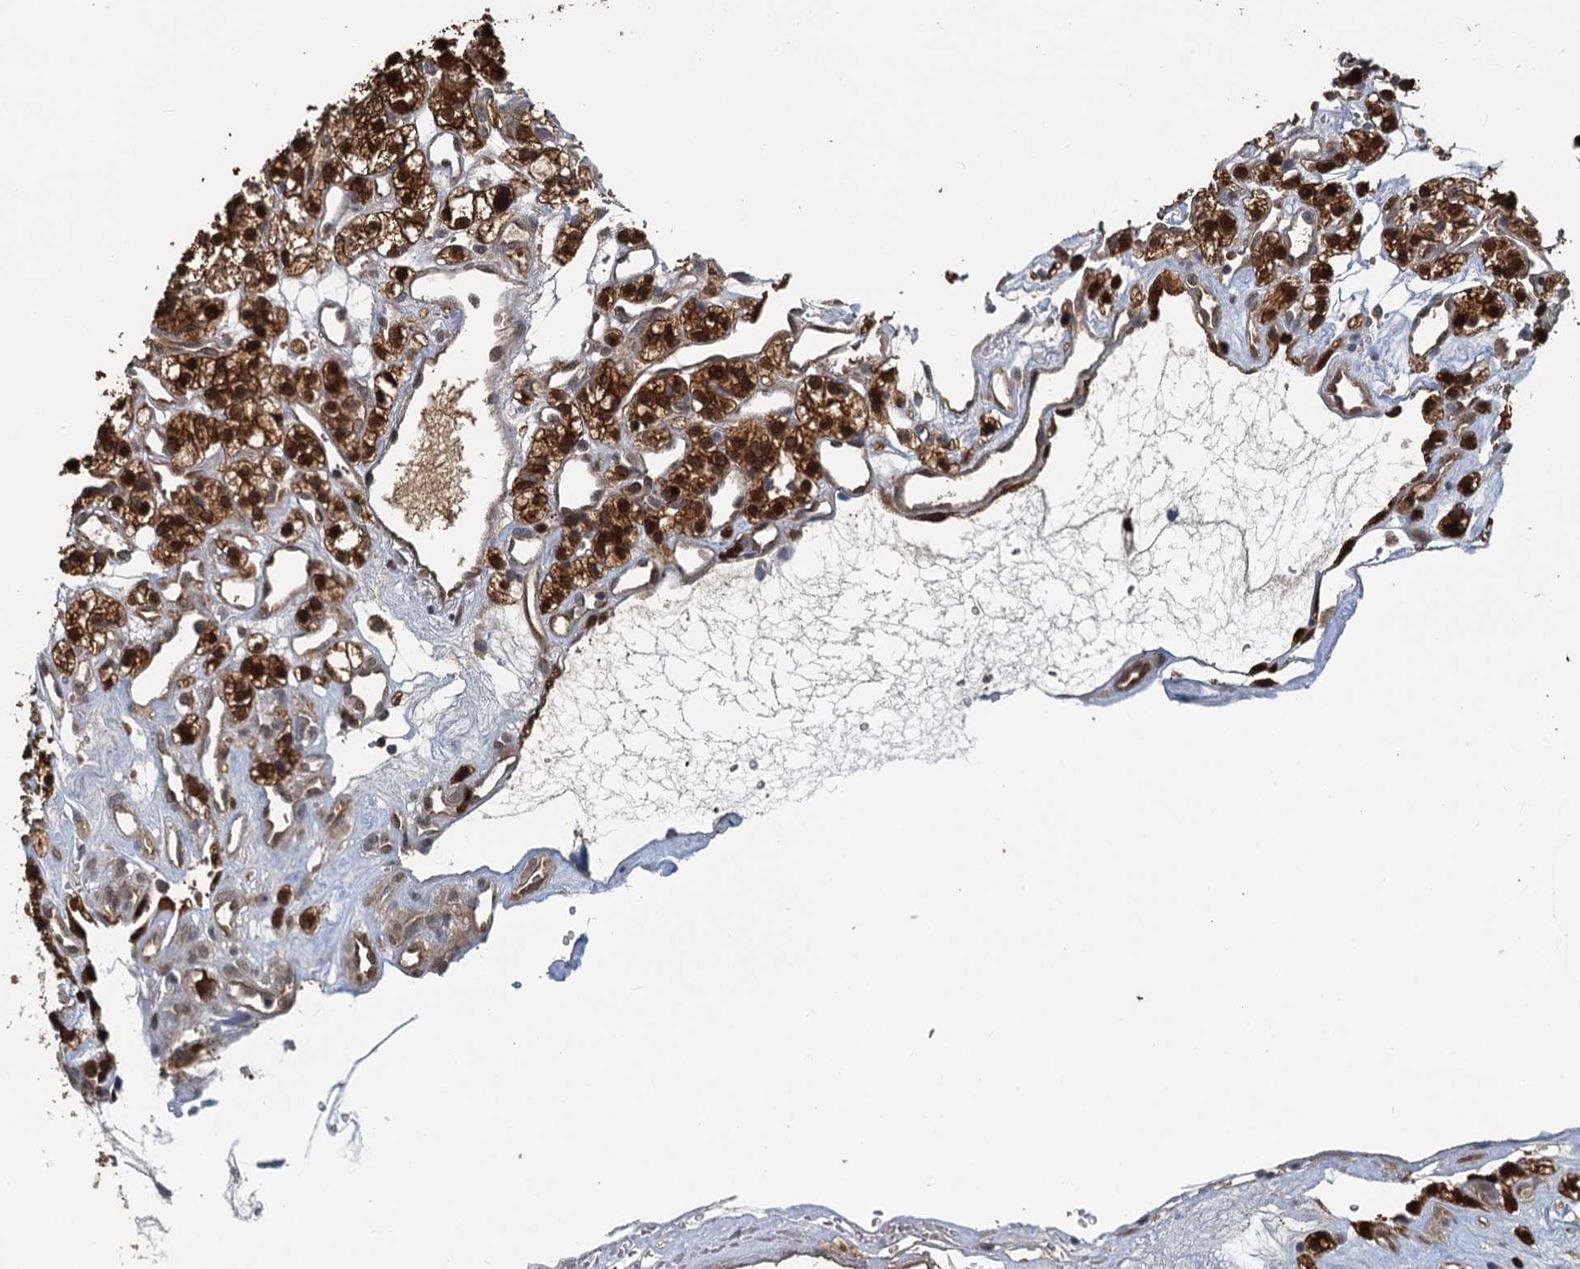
{"staining": {"intensity": "strong", "quantity": ">75%", "location": "cytoplasmic/membranous,nuclear"}, "tissue": "renal cancer", "cell_type": "Tumor cells", "image_type": "cancer", "snomed": [{"axis": "morphology", "description": "Adenocarcinoma, NOS"}, {"axis": "topography", "description": "Kidney"}], "caption": "This image reveals immunohistochemistry (IHC) staining of human renal cancer, with high strong cytoplasmic/membranous and nuclear positivity in approximately >75% of tumor cells.", "gene": "GPI", "patient": {"sex": "female", "age": 57}}